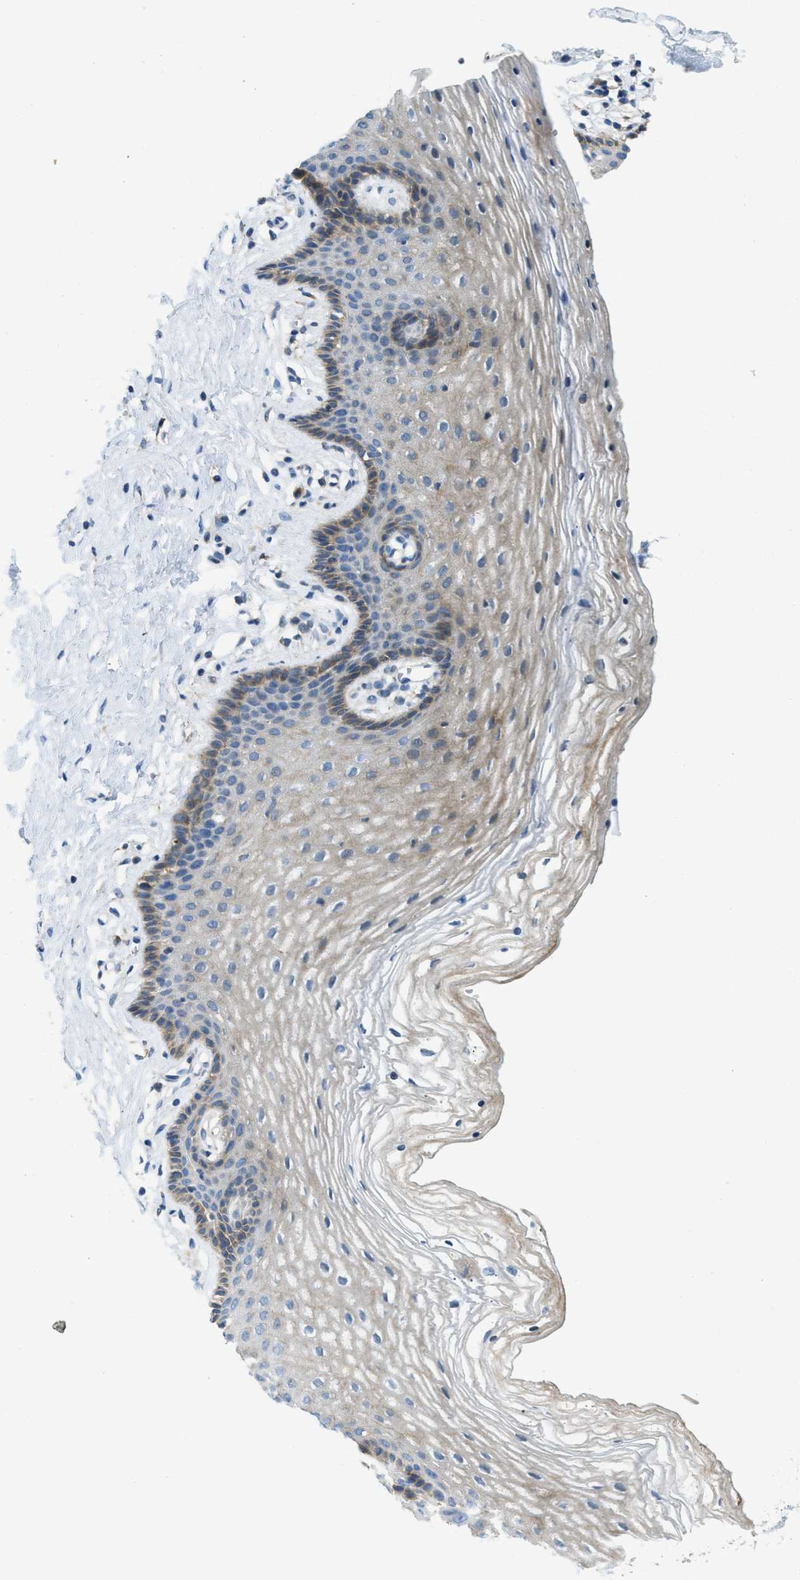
{"staining": {"intensity": "moderate", "quantity": "25%-75%", "location": "cytoplasmic/membranous"}, "tissue": "vagina", "cell_type": "Squamous epithelial cells", "image_type": "normal", "snomed": [{"axis": "morphology", "description": "Normal tissue, NOS"}, {"axis": "topography", "description": "Vagina"}], "caption": "Benign vagina demonstrates moderate cytoplasmic/membranous expression in approximately 25%-75% of squamous epithelial cells.", "gene": "RFFL", "patient": {"sex": "female", "age": 32}}